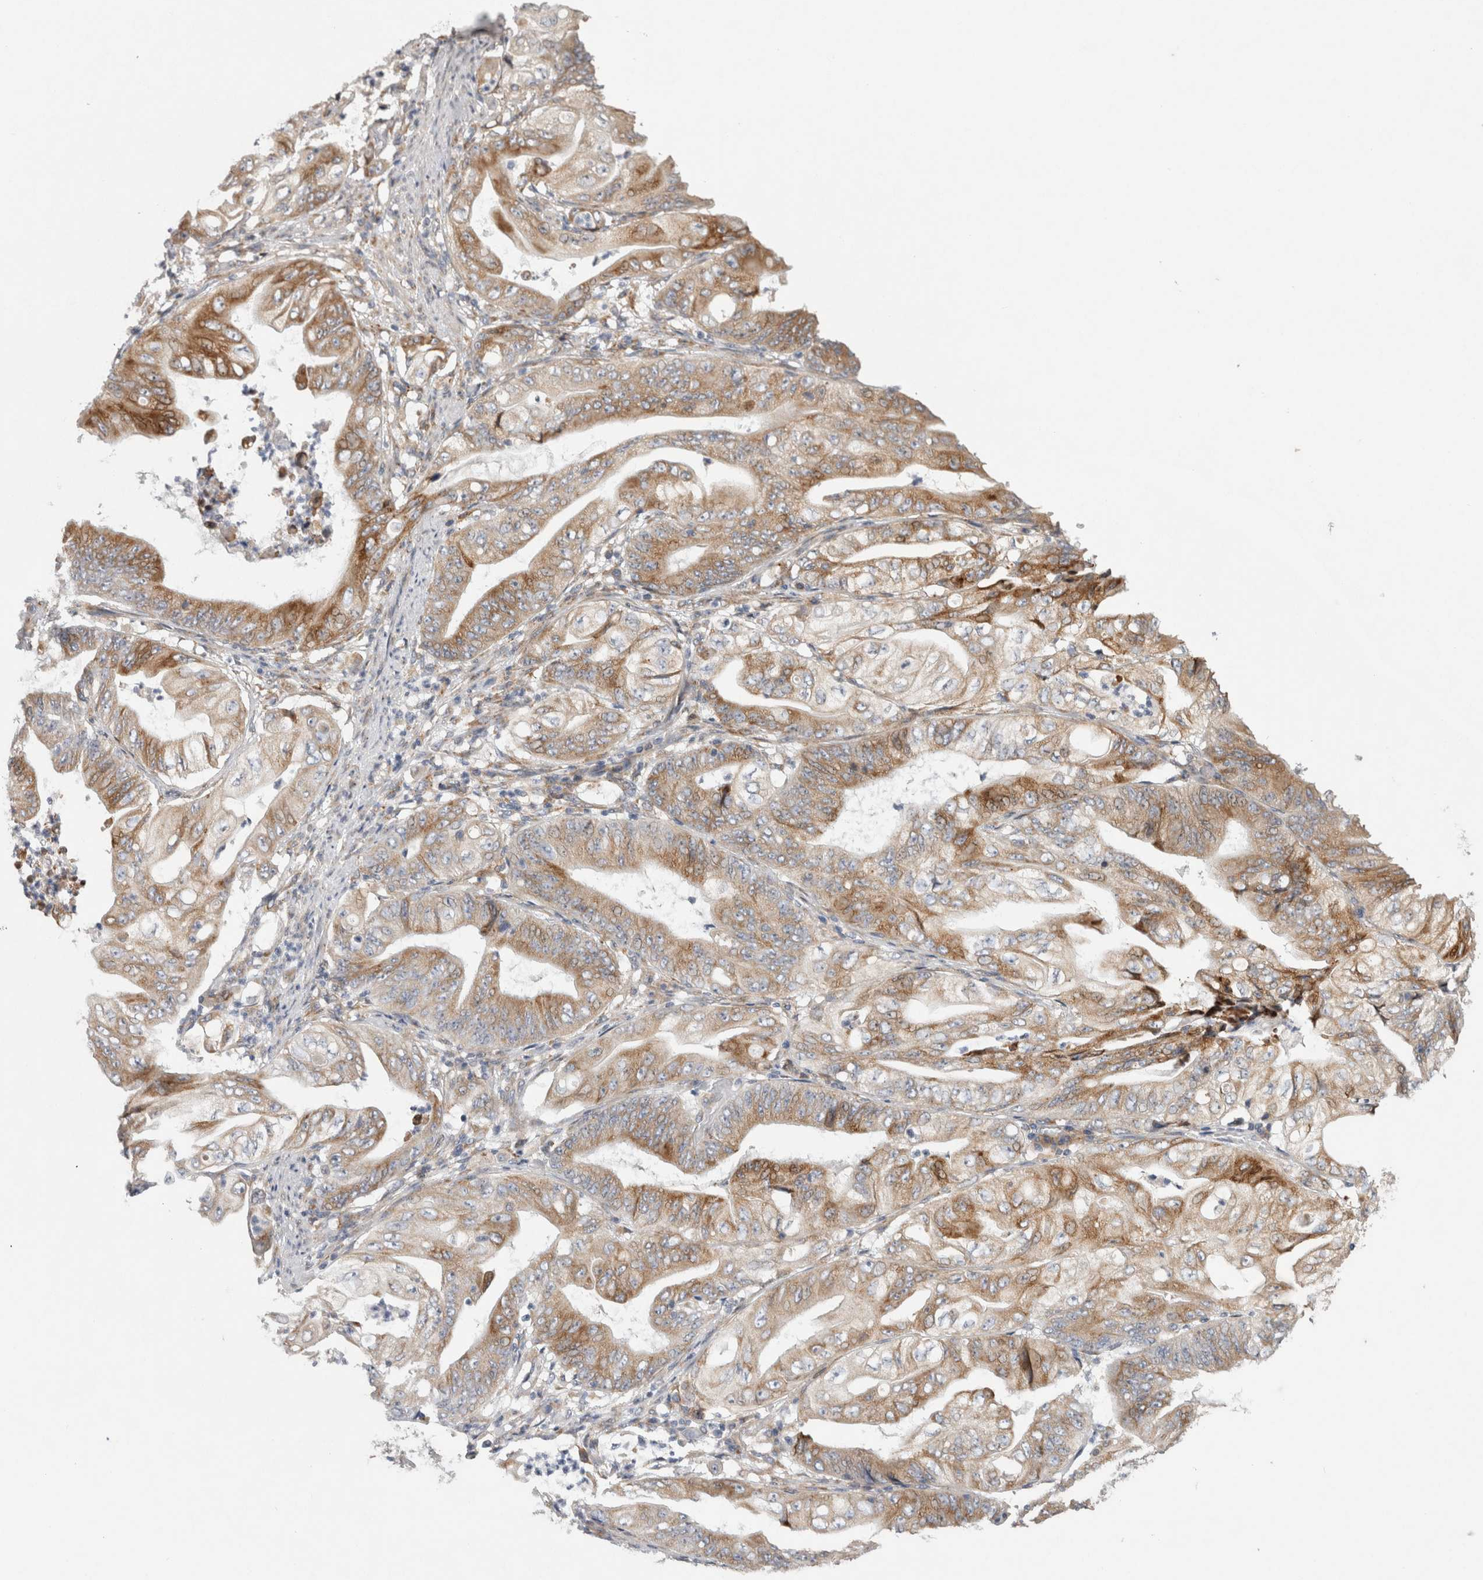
{"staining": {"intensity": "moderate", "quantity": ">75%", "location": "cytoplasmic/membranous"}, "tissue": "stomach cancer", "cell_type": "Tumor cells", "image_type": "cancer", "snomed": [{"axis": "morphology", "description": "Adenocarcinoma, NOS"}, {"axis": "topography", "description": "Stomach"}], "caption": "A histopathology image of human stomach cancer (adenocarcinoma) stained for a protein shows moderate cytoplasmic/membranous brown staining in tumor cells.", "gene": "TRMT9B", "patient": {"sex": "female", "age": 73}}